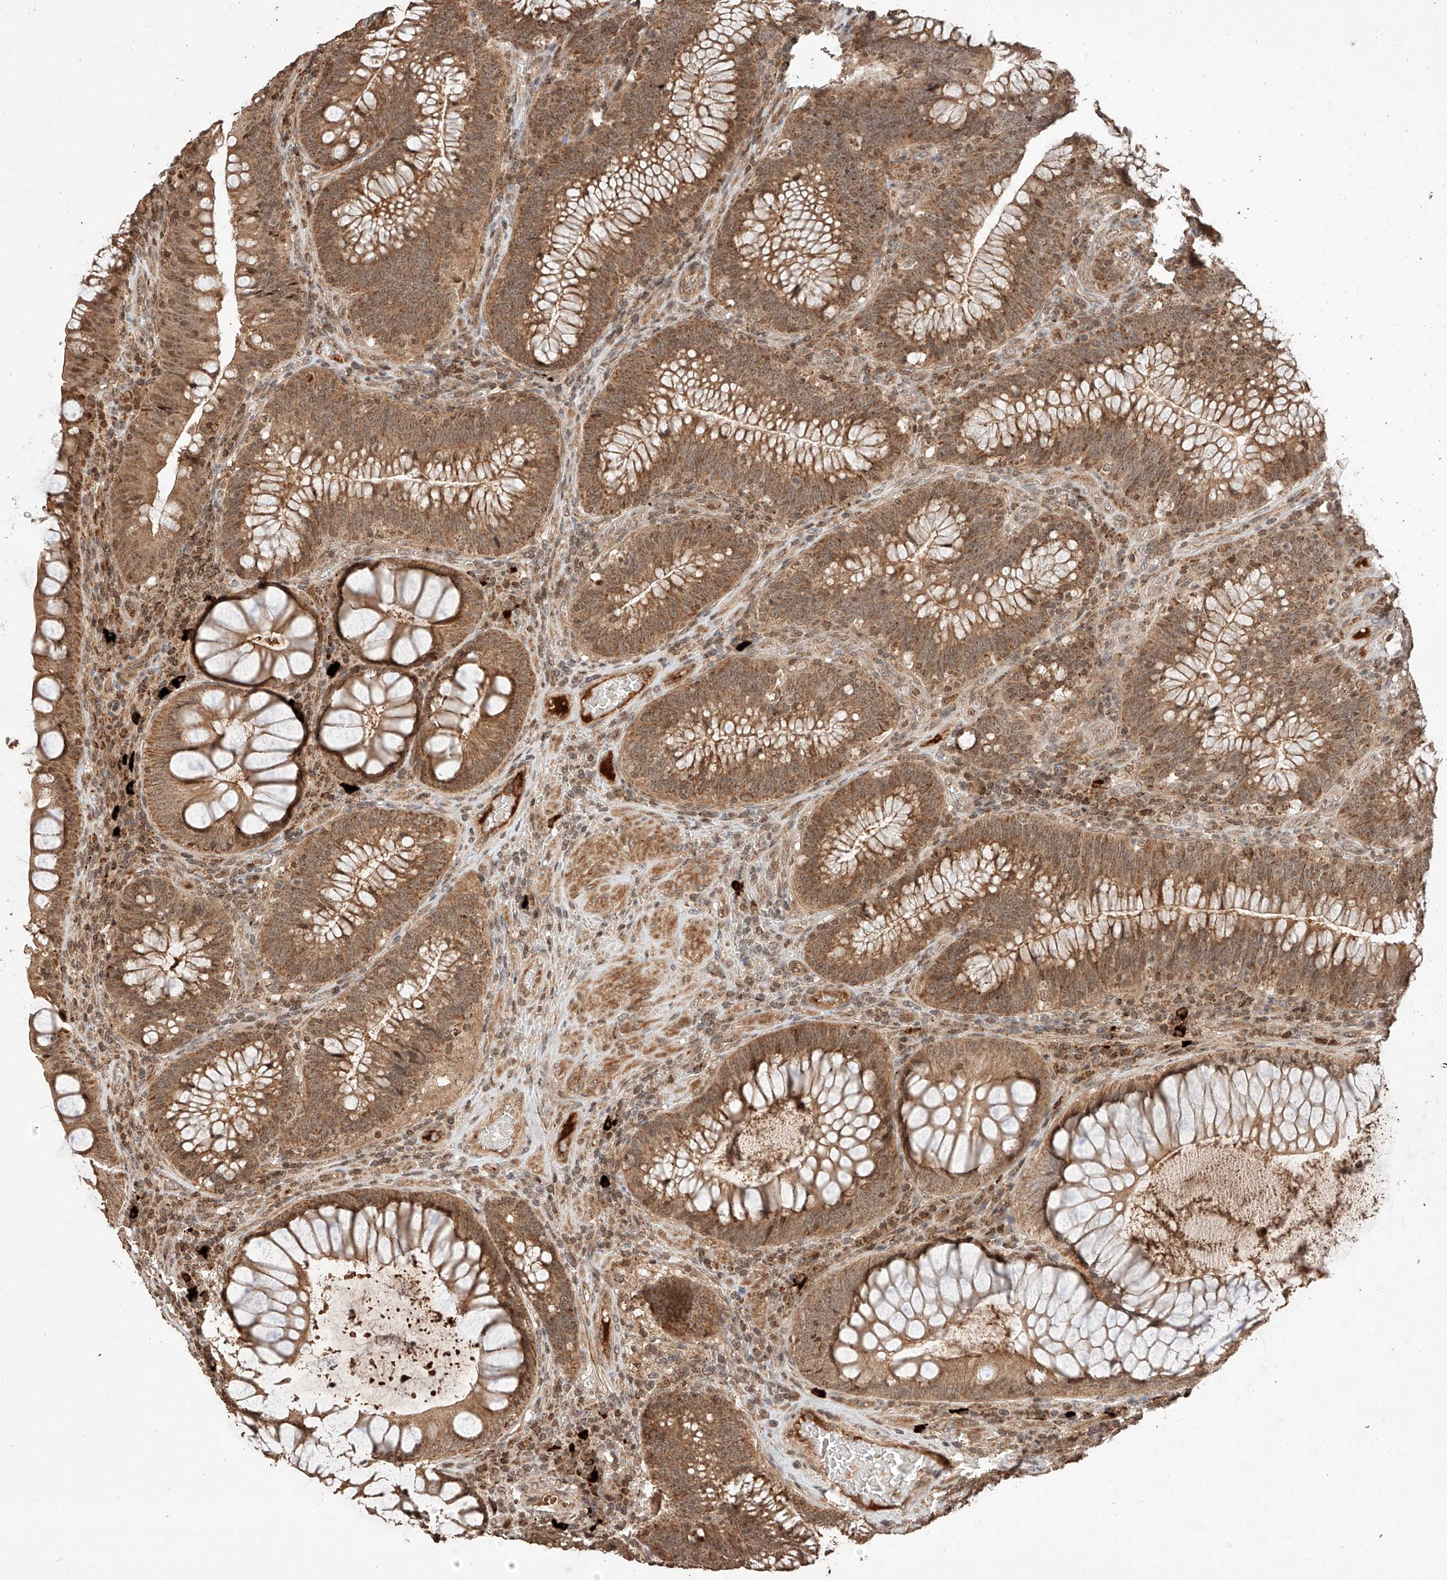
{"staining": {"intensity": "moderate", "quantity": ">75%", "location": "cytoplasmic/membranous"}, "tissue": "colorectal cancer", "cell_type": "Tumor cells", "image_type": "cancer", "snomed": [{"axis": "morphology", "description": "Normal tissue, NOS"}, {"axis": "topography", "description": "Colon"}], "caption": "Protein expression analysis of human colorectal cancer reveals moderate cytoplasmic/membranous staining in approximately >75% of tumor cells.", "gene": "ARHGAP33", "patient": {"sex": "female", "age": 82}}